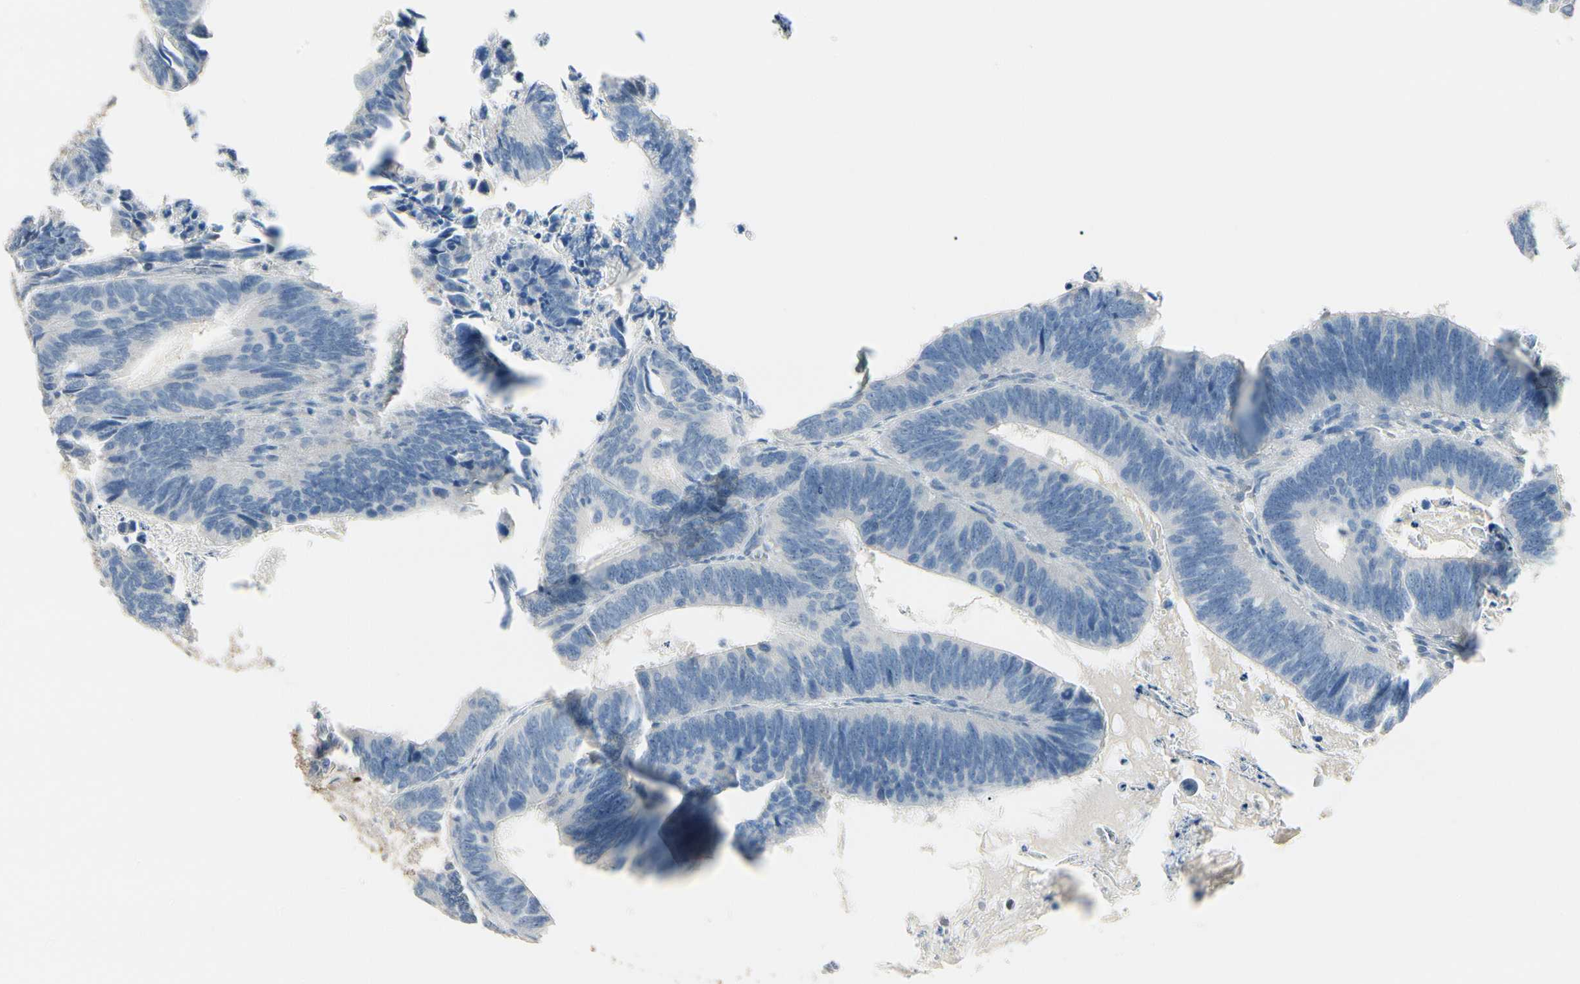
{"staining": {"intensity": "negative", "quantity": "none", "location": "none"}, "tissue": "colorectal cancer", "cell_type": "Tumor cells", "image_type": "cancer", "snomed": [{"axis": "morphology", "description": "Adenocarcinoma, NOS"}, {"axis": "topography", "description": "Colon"}], "caption": "Human adenocarcinoma (colorectal) stained for a protein using IHC exhibits no expression in tumor cells.", "gene": "GNE", "patient": {"sex": "male", "age": 72}}